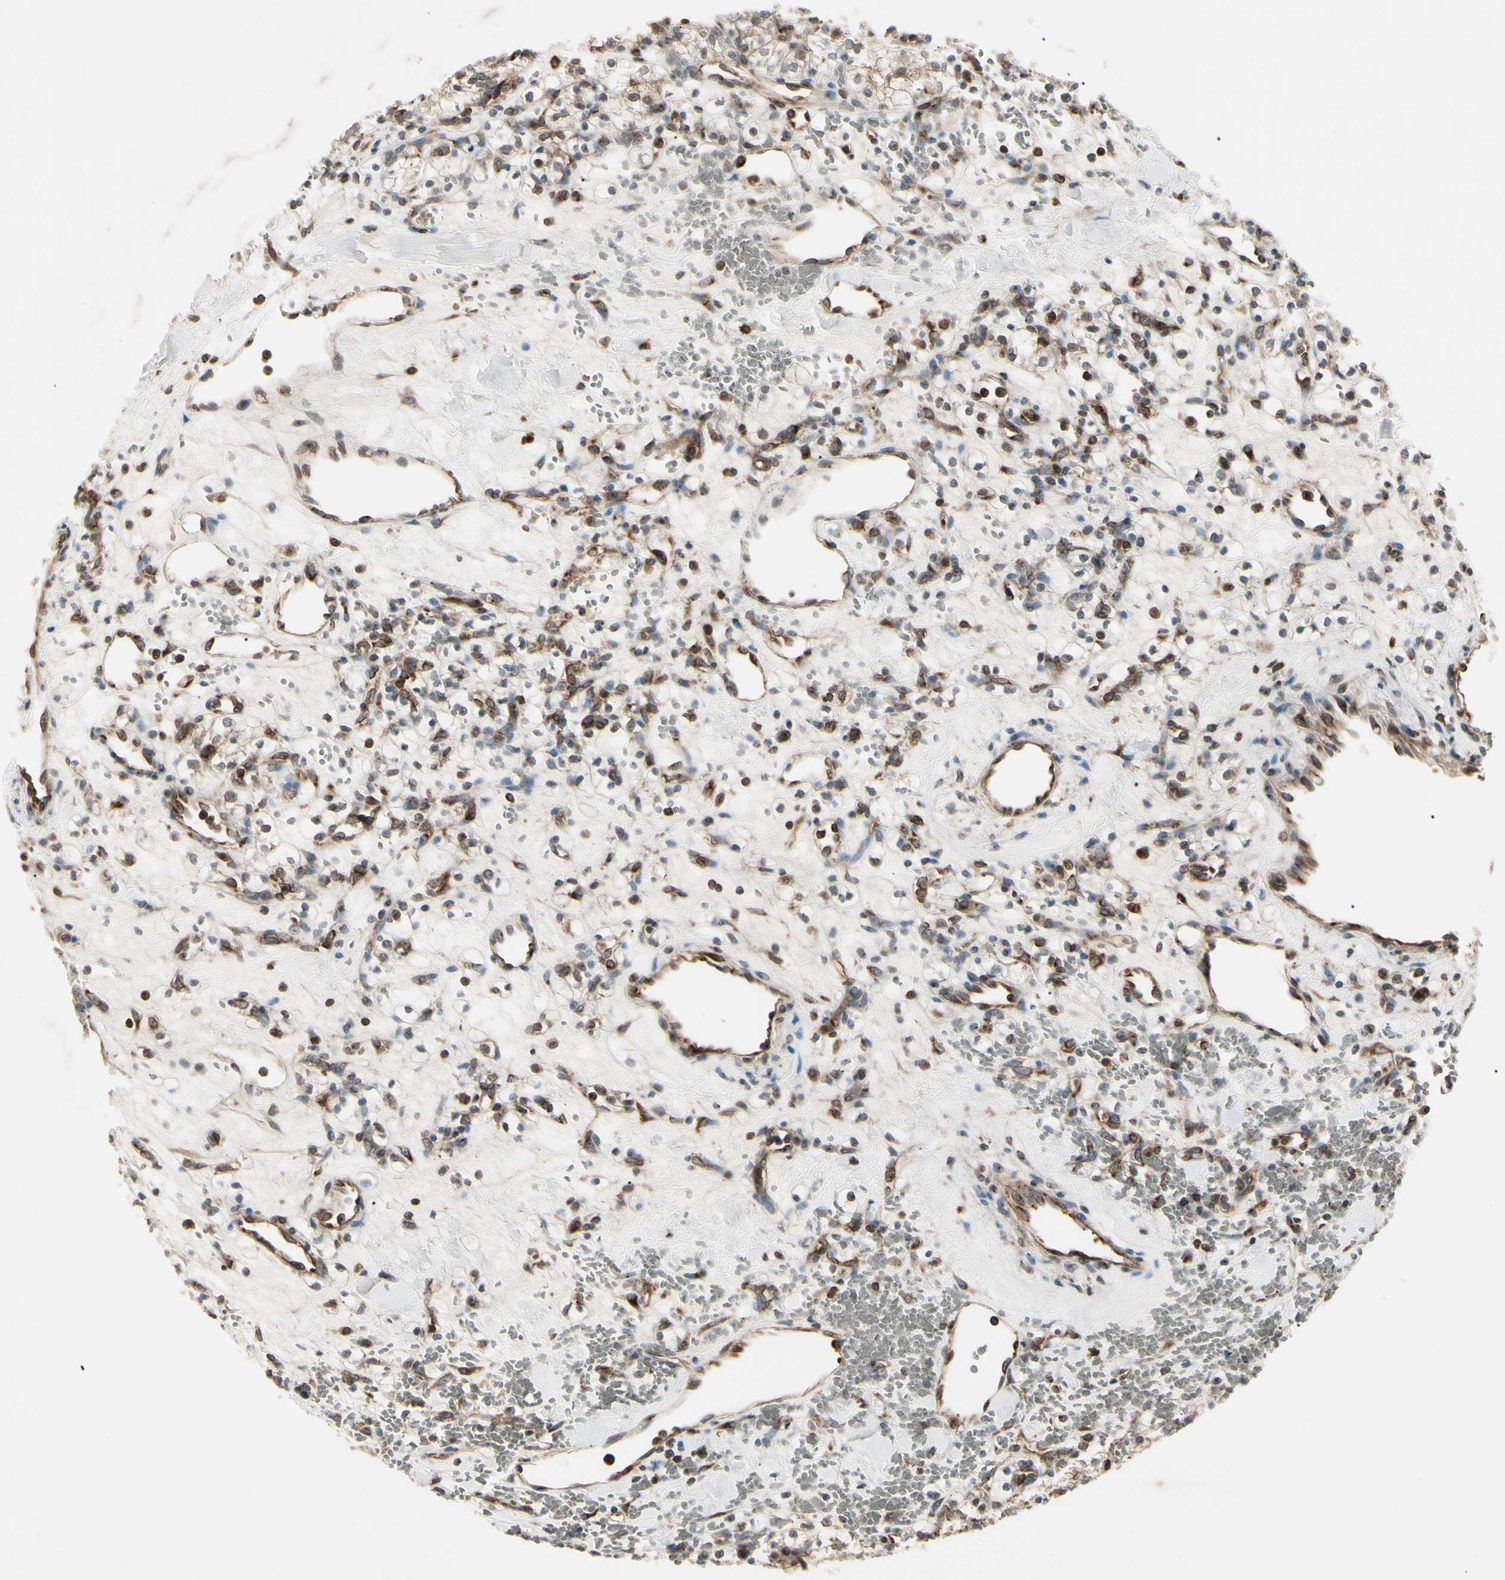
{"staining": {"intensity": "moderate", "quantity": "25%-75%", "location": "cytoplasmic/membranous,nuclear"}, "tissue": "renal cancer", "cell_type": "Tumor cells", "image_type": "cancer", "snomed": [{"axis": "morphology", "description": "Adenocarcinoma, NOS"}, {"axis": "topography", "description": "Kidney"}], "caption": "Immunohistochemistry (IHC) micrograph of human renal cancer stained for a protein (brown), which shows medium levels of moderate cytoplasmic/membranous and nuclear positivity in approximately 25%-75% of tumor cells.", "gene": "MAPRE1", "patient": {"sex": "female", "age": 60}}